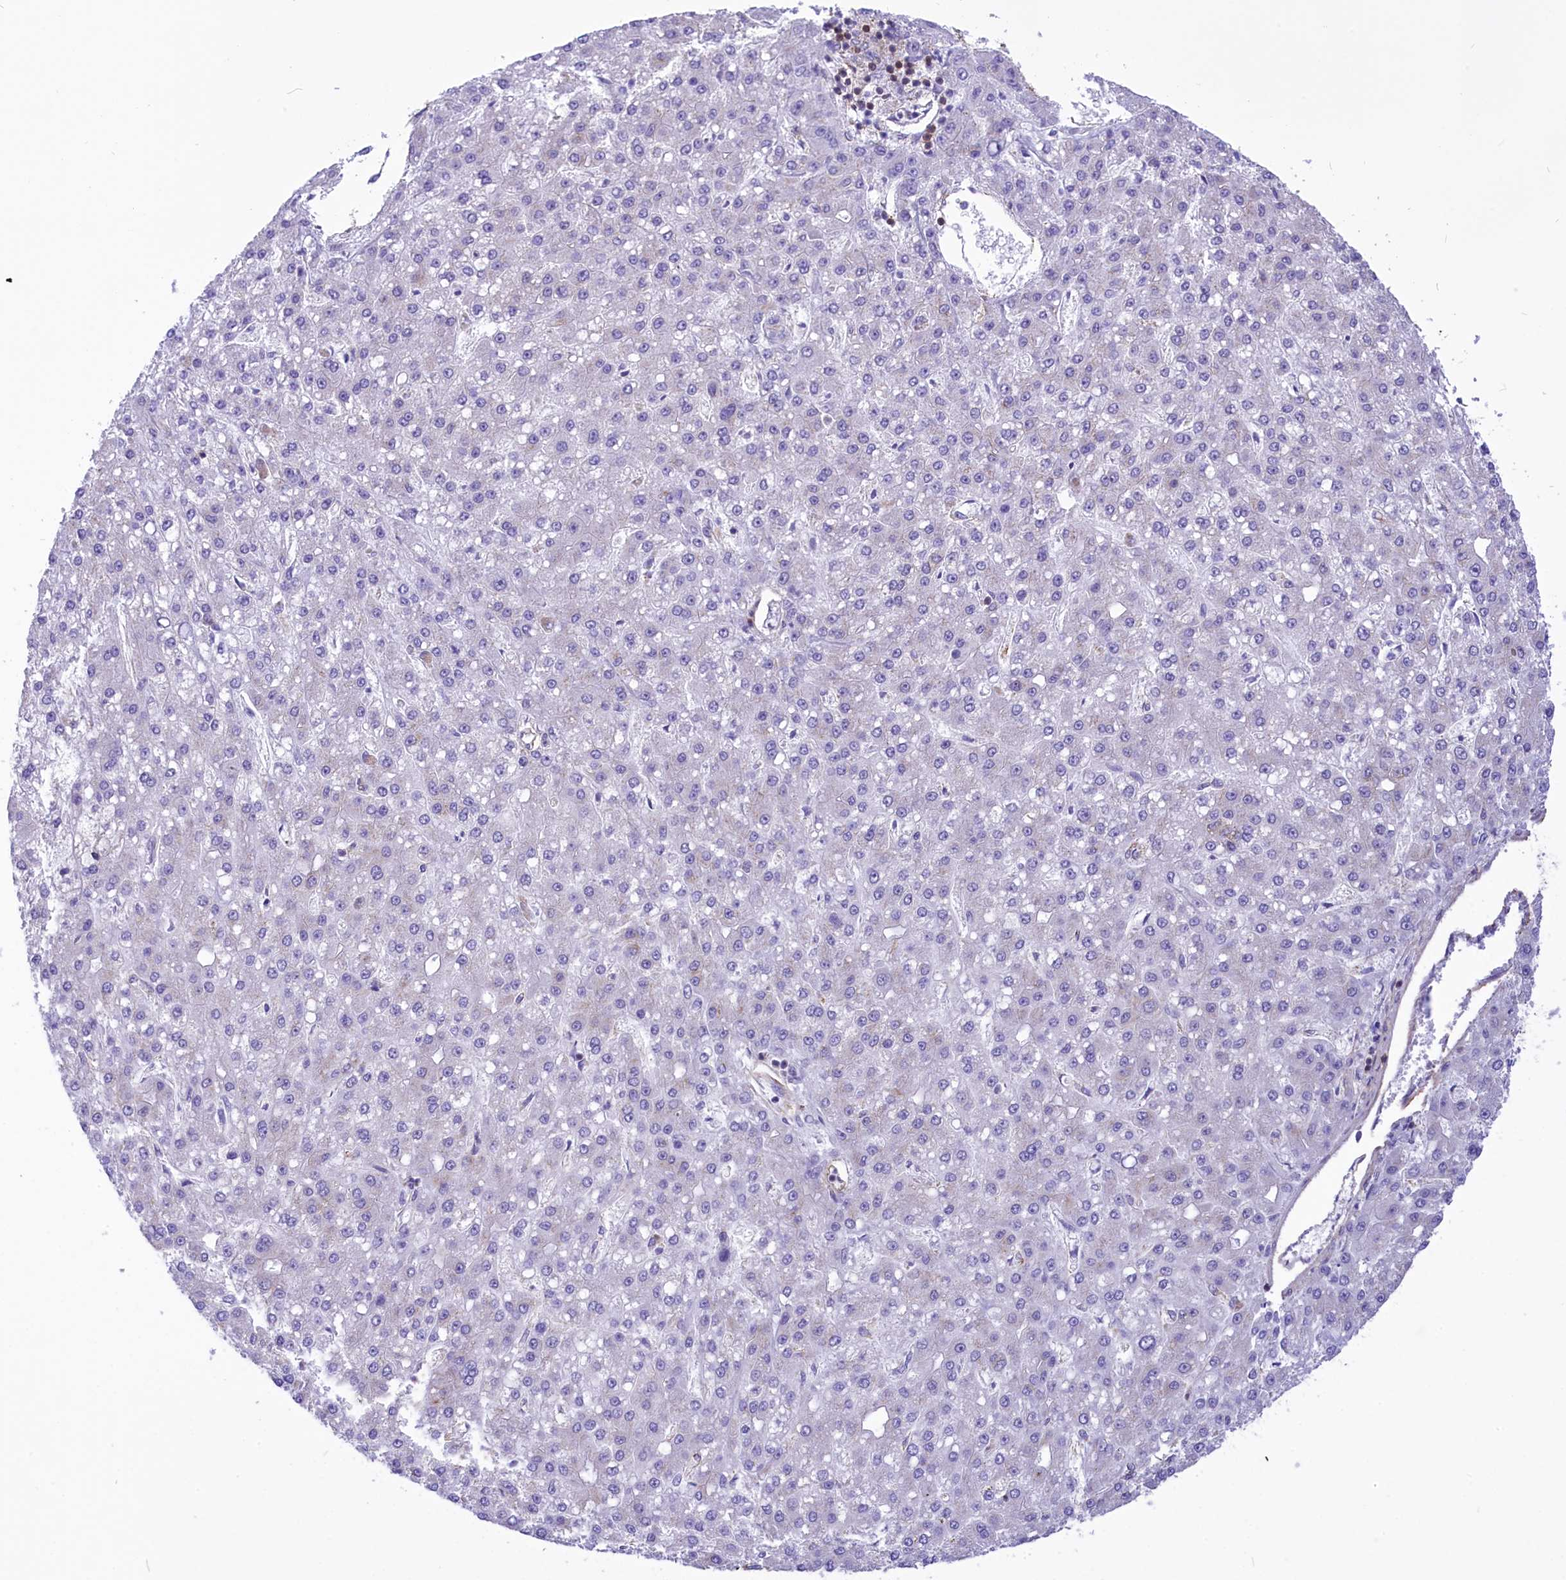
{"staining": {"intensity": "negative", "quantity": "none", "location": "none"}, "tissue": "liver cancer", "cell_type": "Tumor cells", "image_type": "cancer", "snomed": [{"axis": "morphology", "description": "Carcinoma, Hepatocellular, NOS"}, {"axis": "topography", "description": "Liver"}], "caption": "Liver cancer (hepatocellular carcinoma) stained for a protein using immunohistochemistry shows no expression tumor cells.", "gene": "SEPTIN9", "patient": {"sex": "male", "age": 67}}